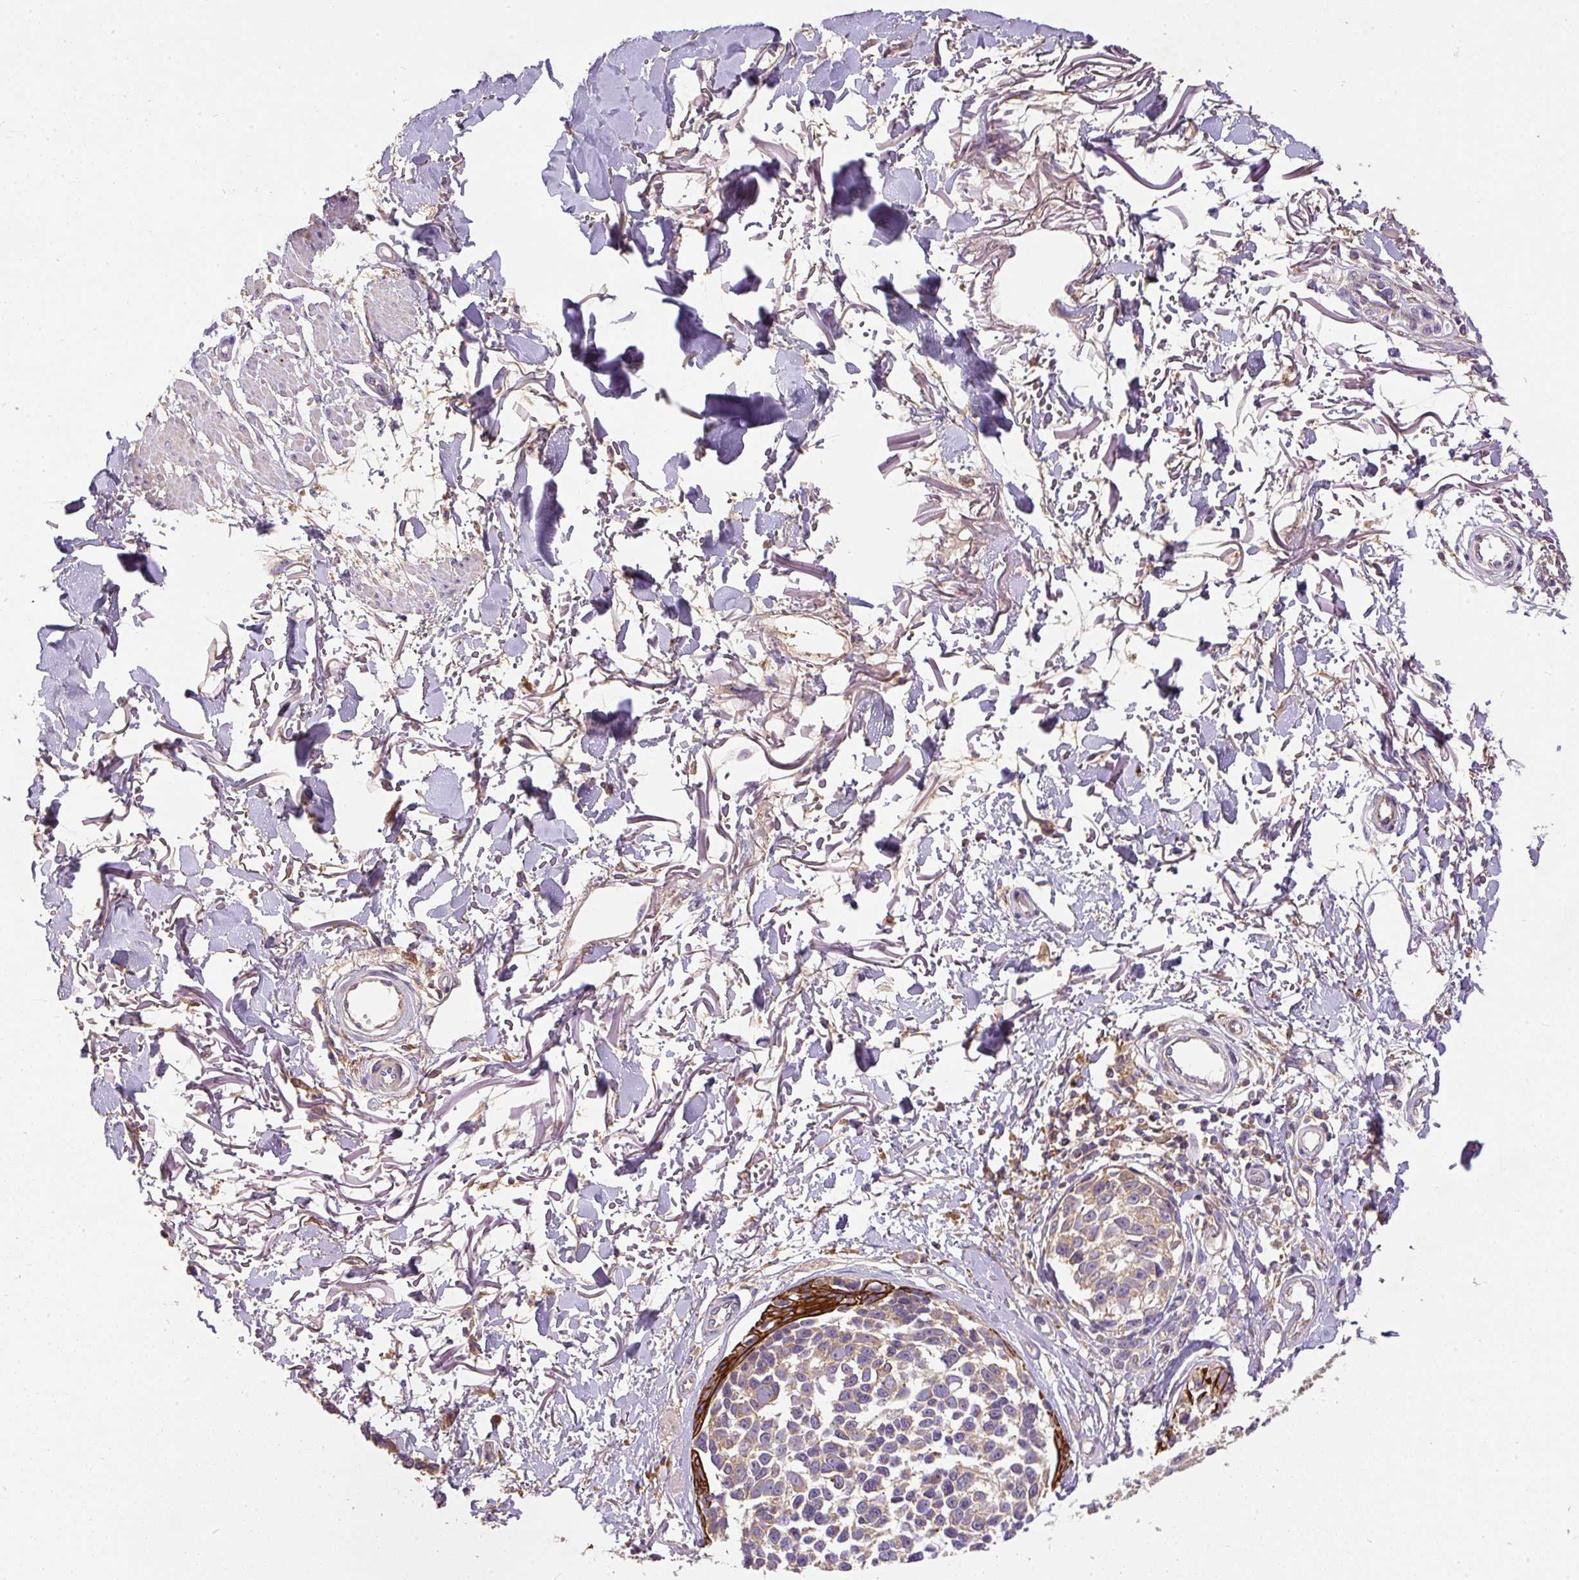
{"staining": {"intensity": "strong", "quantity": "<25%", "location": "cytoplasmic/membranous"}, "tissue": "melanoma", "cell_type": "Tumor cells", "image_type": "cancer", "snomed": [{"axis": "morphology", "description": "Malignant melanoma, NOS"}, {"axis": "topography", "description": "Skin"}], "caption": "Immunohistochemical staining of human malignant melanoma demonstrates medium levels of strong cytoplasmic/membranous staining in approximately <25% of tumor cells.", "gene": "DAPK1", "patient": {"sex": "male", "age": 73}}